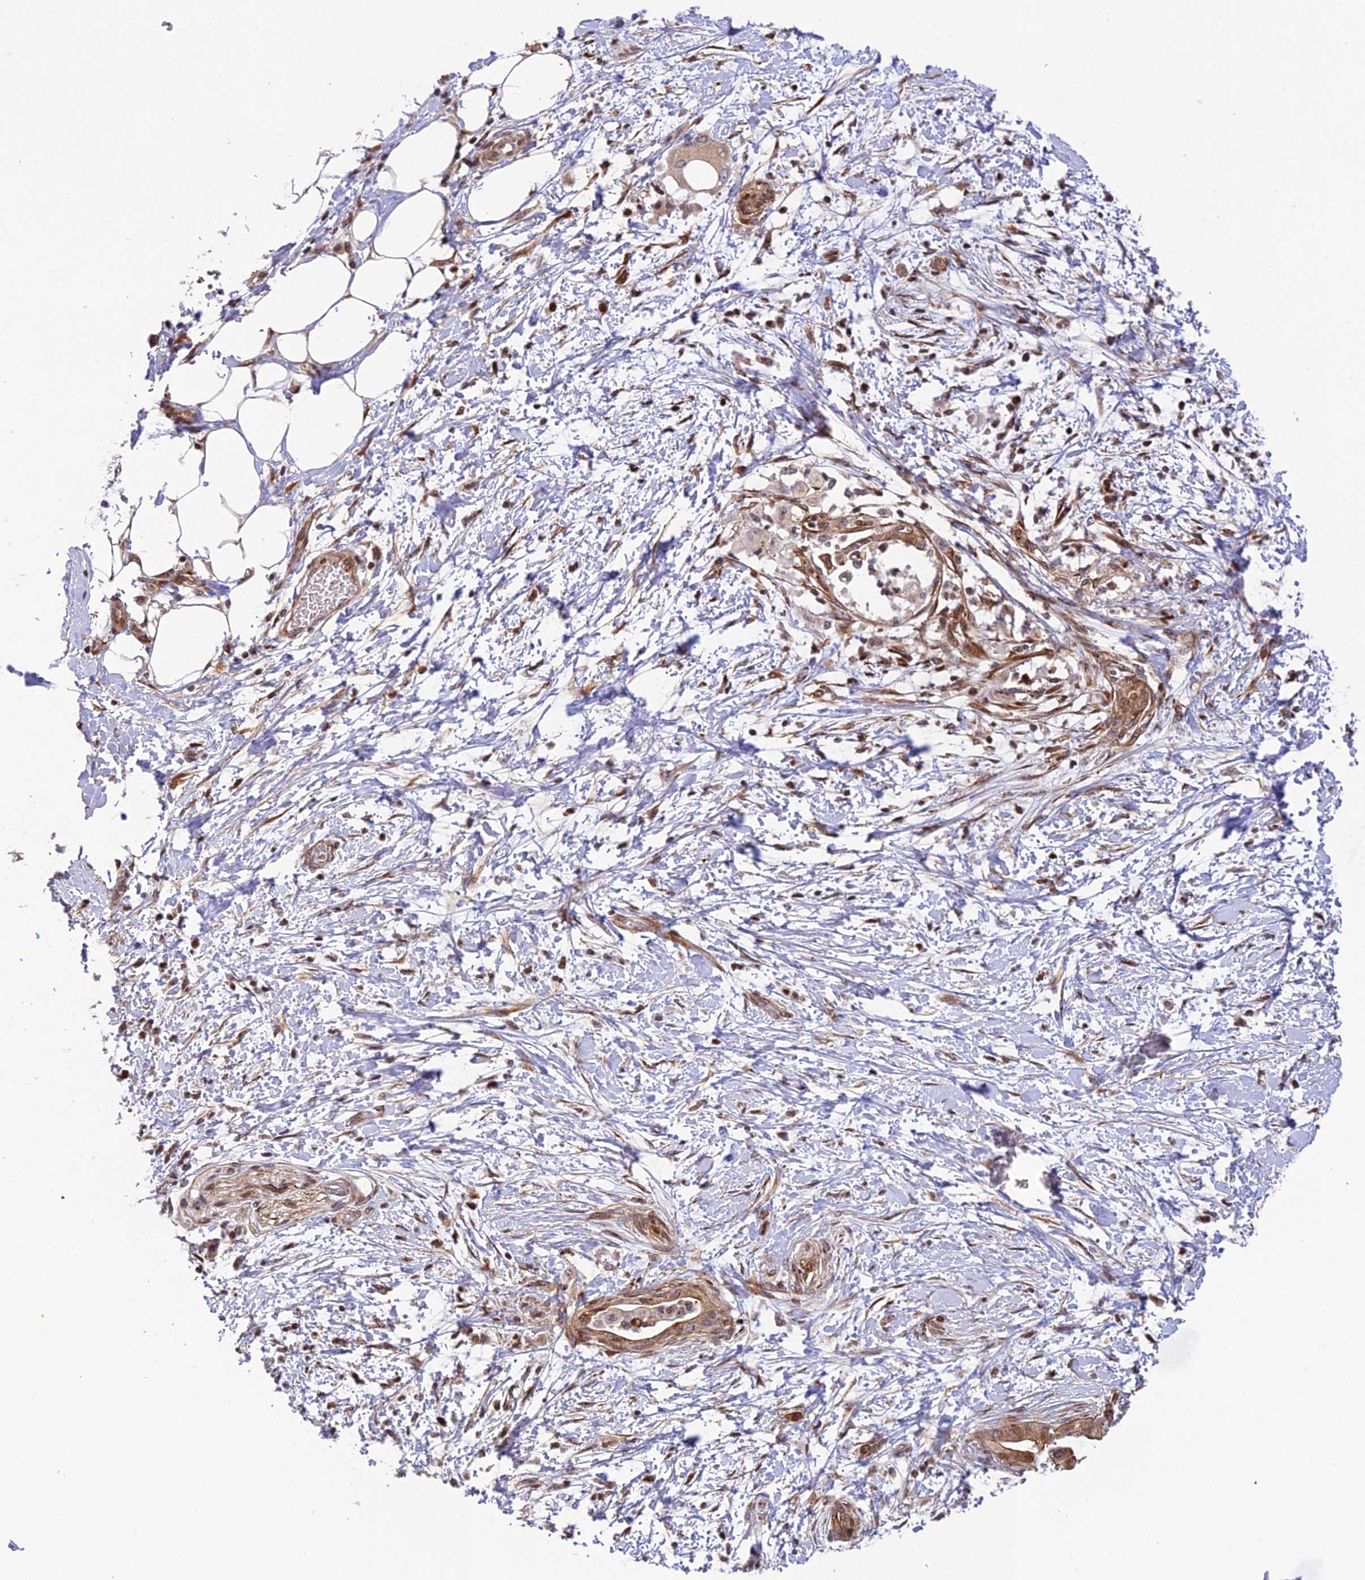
{"staining": {"intensity": "moderate", "quantity": "25%-75%", "location": "nuclear"}, "tissue": "adipose tissue", "cell_type": "Adipocytes", "image_type": "normal", "snomed": [{"axis": "morphology", "description": "Normal tissue, NOS"}, {"axis": "morphology", "description": "Adenocarcinoma, NOS"}, {"axis": "topography", "description": "Duodenum"}, {"axis": "topography", "description": "Peripheral nerve tissue"}], "caption": "High-magnification brightfield microscopy of unremarkable adipose tissue stained with DAB (3,3'-diaminobenzidine) (brown) and counterstained with hematoxylin (blue). adipocytes exhibit moderate nuclear staining is appreciated in about25%-75% of cells.", "gene": "SMIM7", "patient": {"sex": "female", "age": 60}}